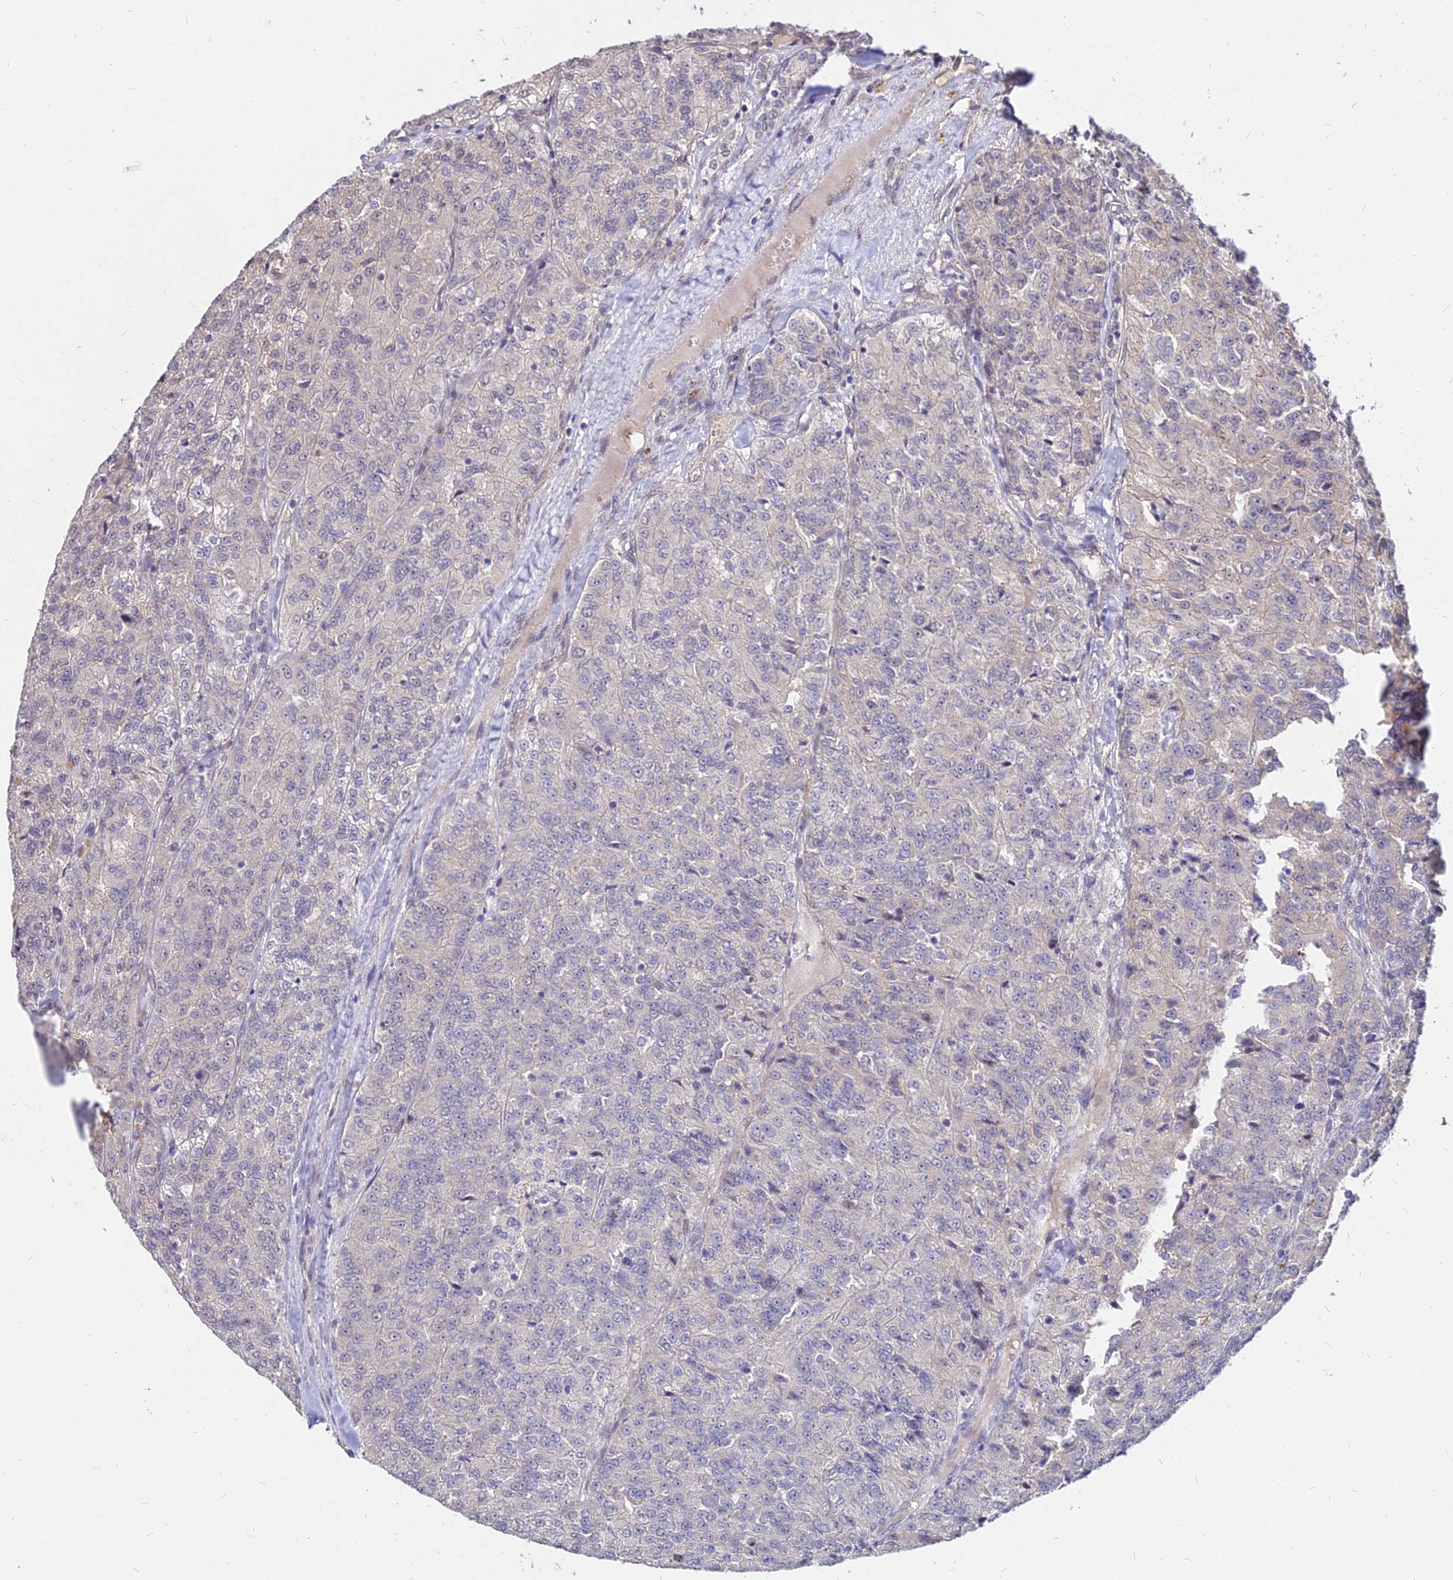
{"staining": {"intensity": "negative", "quantity": "none", "location": "none"}, "tissue": "renal cancer", "cell_type": "Tumor cells", "image_type": "cancer", "snomed": [{"axis": "morphology", "description": "Adenocarcinoma, NOS"}, {"axis": "topography", "description": "Kidney"}], "caption": "IHC of human adenocarcinoma (renal) displays no expression in tumor cells.", "gene": "C11orf68", "patient": {"sex": "female", "age": 63}}